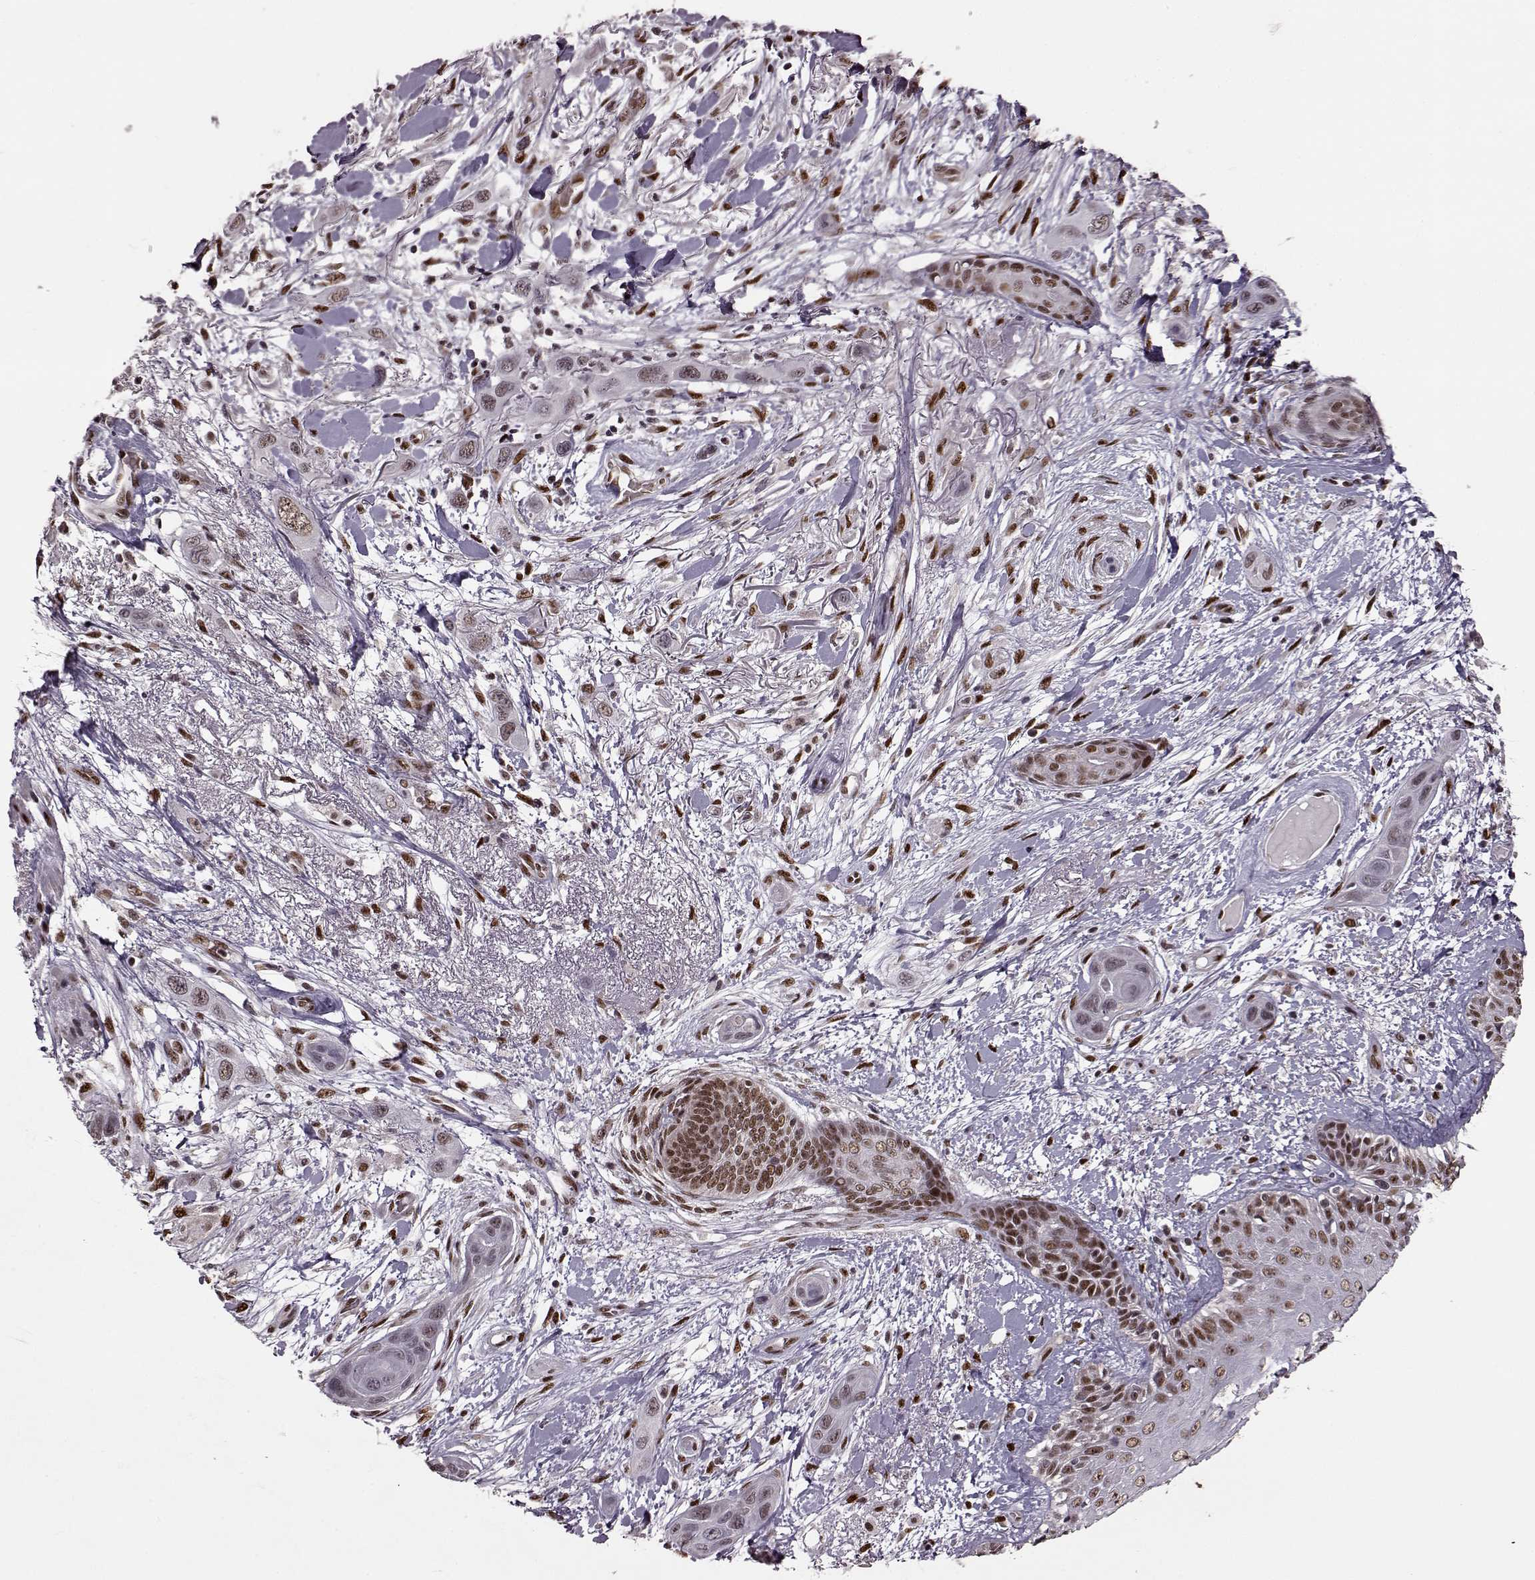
{"staining": {"intensity": "moderate", "quantity": "<25%", "location": "nuclear"}, "tissue": "skin cancer", "cell_type": "Tumor cells", "image_type": "cancer", "snomed": [{"axis": "morphology", "description": "Squamous cell carcinoma, NOS"}, {"axis": "topography", "description": "Skin"}], "caption": "Squamous cell carcinoma (skin) stained with DAB immunohistochemistry (IHC) reveals low levels of moderate nuclear staining in about <25% of tumor cells.", "gene": "FTO", "patient": {"sex": "male", "age": 79}}